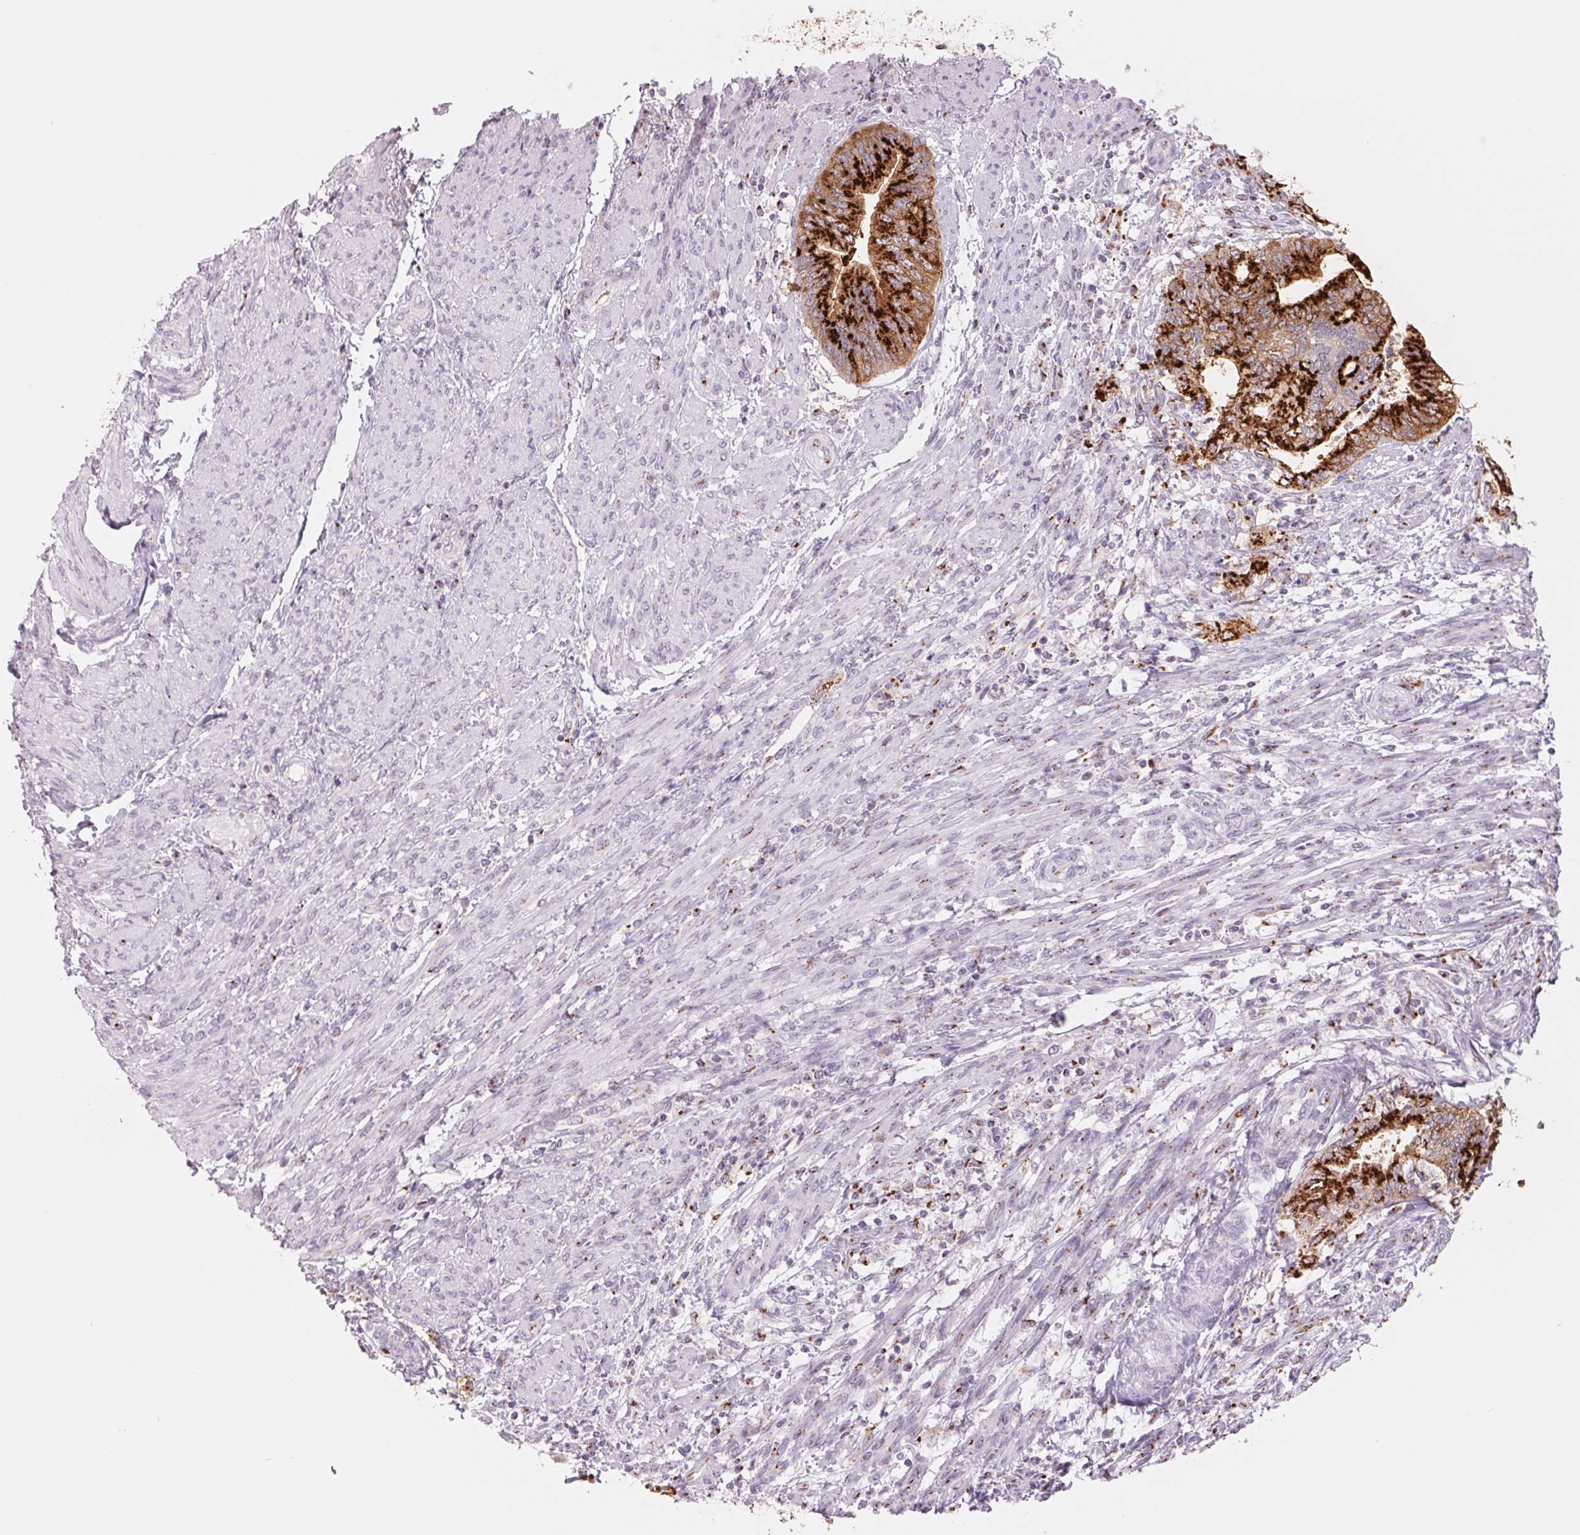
{"staining": {"intensity": "strong", "quantity": ">75%", "location": "cytoplasmic/membranous"}, "tissue": "endometrial cancer", "cell_type": "Tumor cells", "image_type": "cancer", "snomed": [{"axis": "morphology", "description": "Adenocarcinoma, NOS"}, {"axis": "topography", "description": "Endometrium"}], "caption": "Endometrial cancer (adenocarcinoma) stained with immunohistochemistry (IHC) demonstrates strong cytoplasmic/membranous staining in about >75% of tumor cells.", "gene": "GALNT7", "patient": {"sex": "female", "age": 65}}